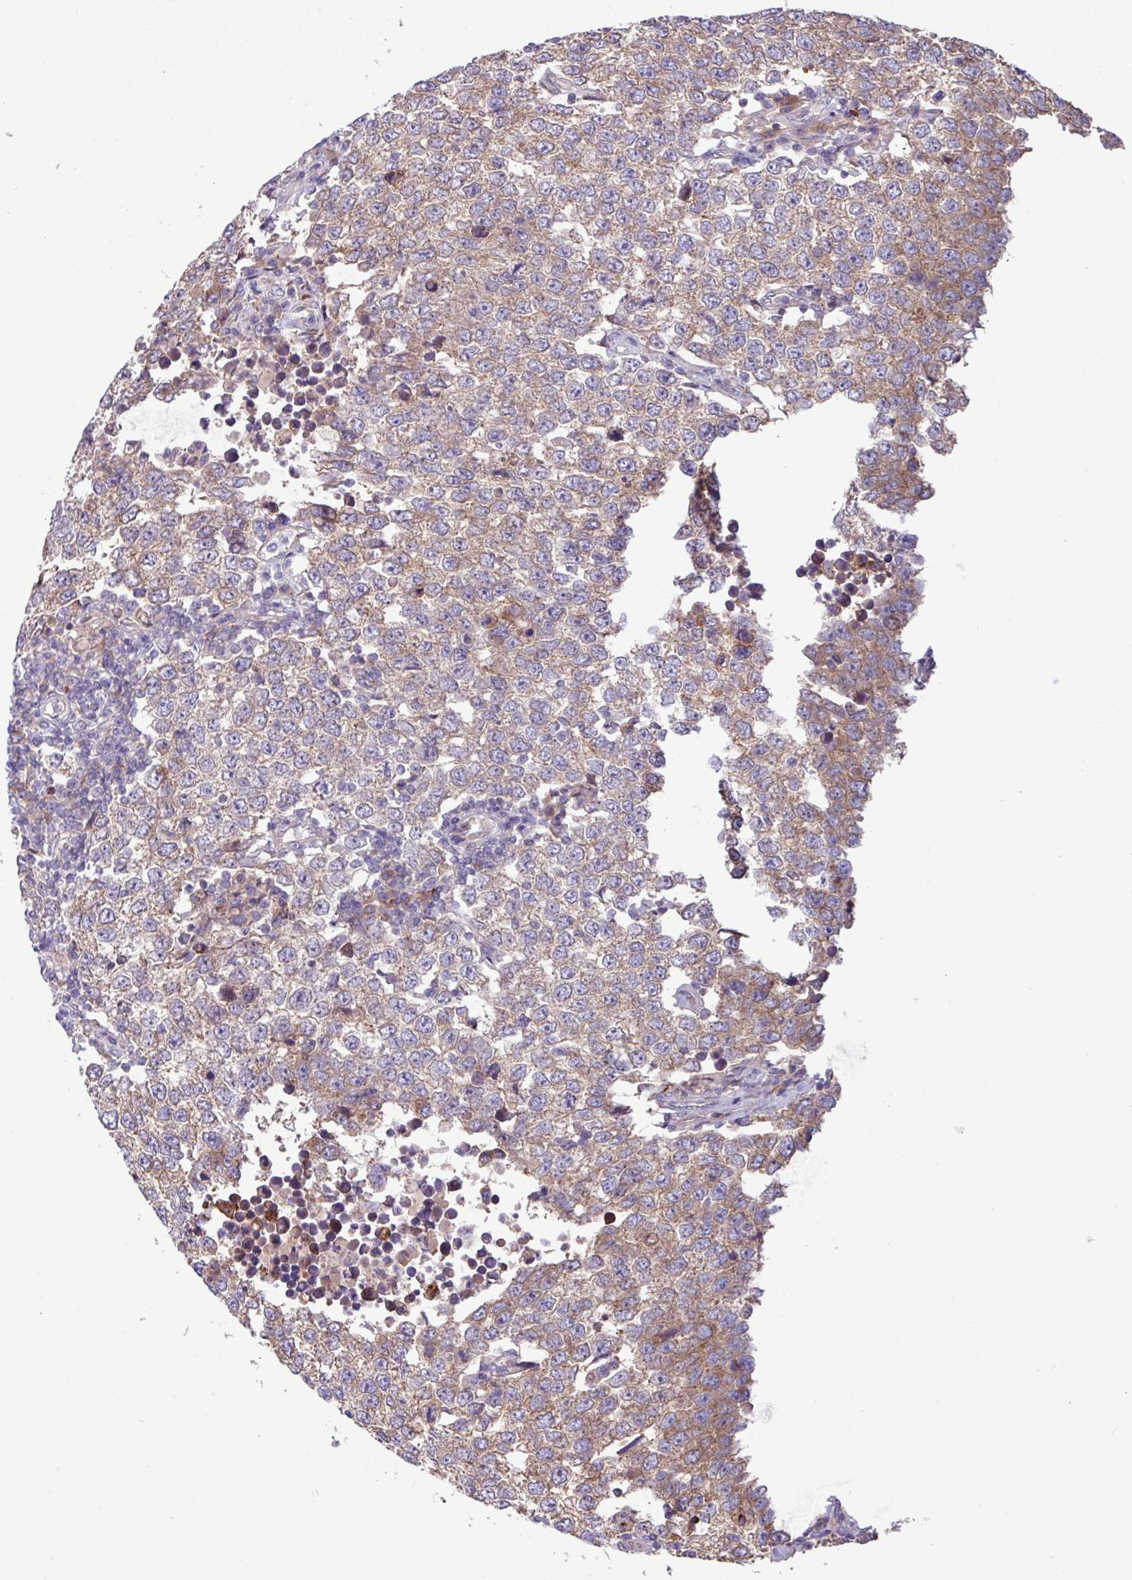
{"staining": {"intensity": "moderate", "quantity": "25%-75%", "location": "cytoplasmic/membranous"}, "tissue": "testis cancer", "cell_type": "Tumor cells", "image_type": "cancer", "snomed": [{"axis": "morphology", "description": "Seminoma, NOS"}, {"axis": "morphology", "description": "Carcinoma, Embryonal, NOS"}, {"axis": "topography", "description": "Testis"}], "caption": "Immunohistochemical staining of human testis cancer (seminoma) reveals medium levels of moderate cytoplasmic/membranous staining in about 25%-75% of tumor cells. The protein of interest is shown in brown color, while the nuclei are stained blue.", "gene": "RAB19", "patient": {"sex": "male", "age": 28}}